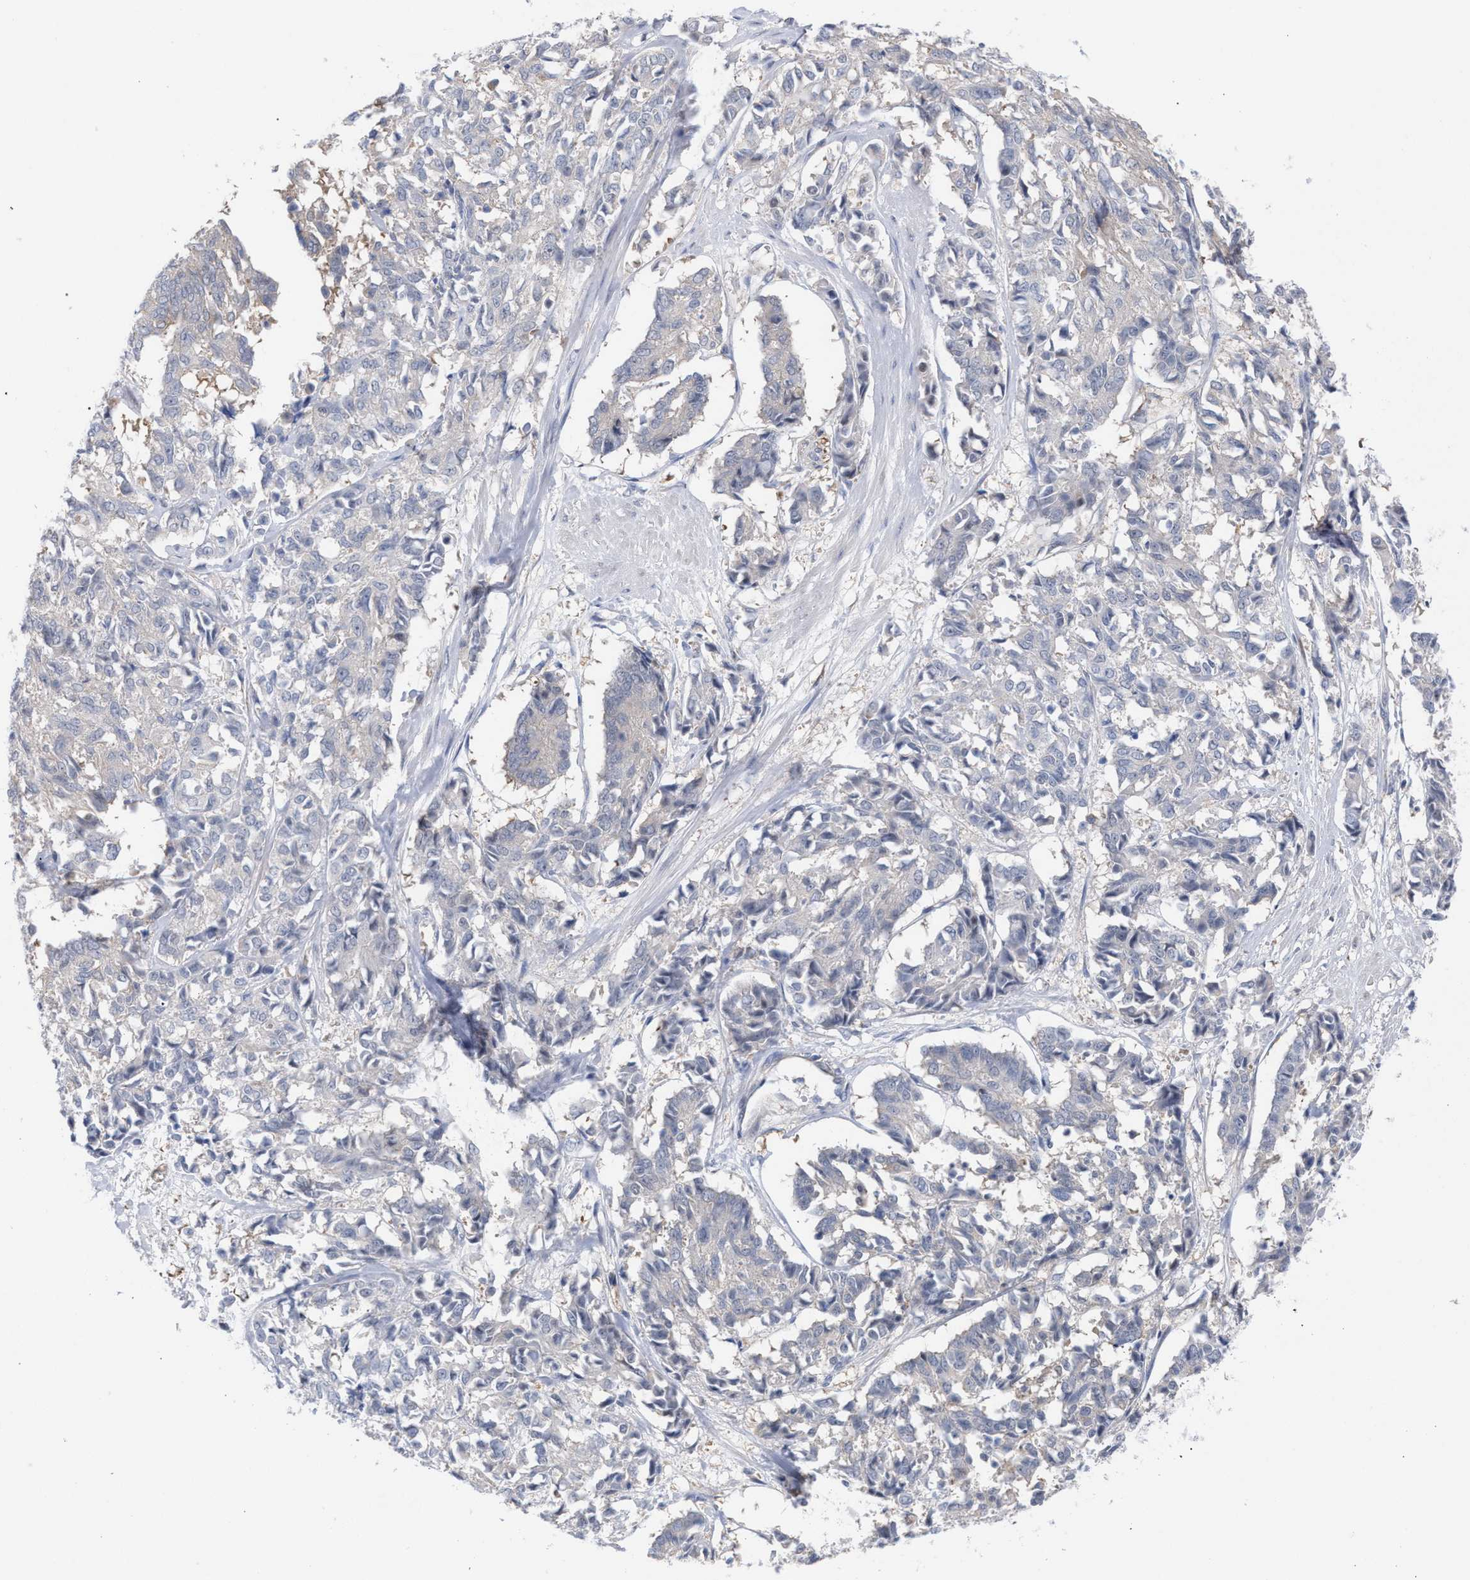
{"staining": {"intensity": "negative", "quantity": "none", "location": "none"}, "tissue": "cervical cancer", "cell_type": "Tumor cells", "image_type": "cancer", "snomed": [{"axis": "morphology", "description": "Squamous cell carcinoma, NOS"}, {"axis": "topography", "description": "Cervix"}], "caption": "This is an immunohistochemistry histopathology image of human cervical squamous cell carcinoma. There is no staining in tumor cells.", "gene": "FHOD3", "patient": {"sex": "female", "age": 35}}